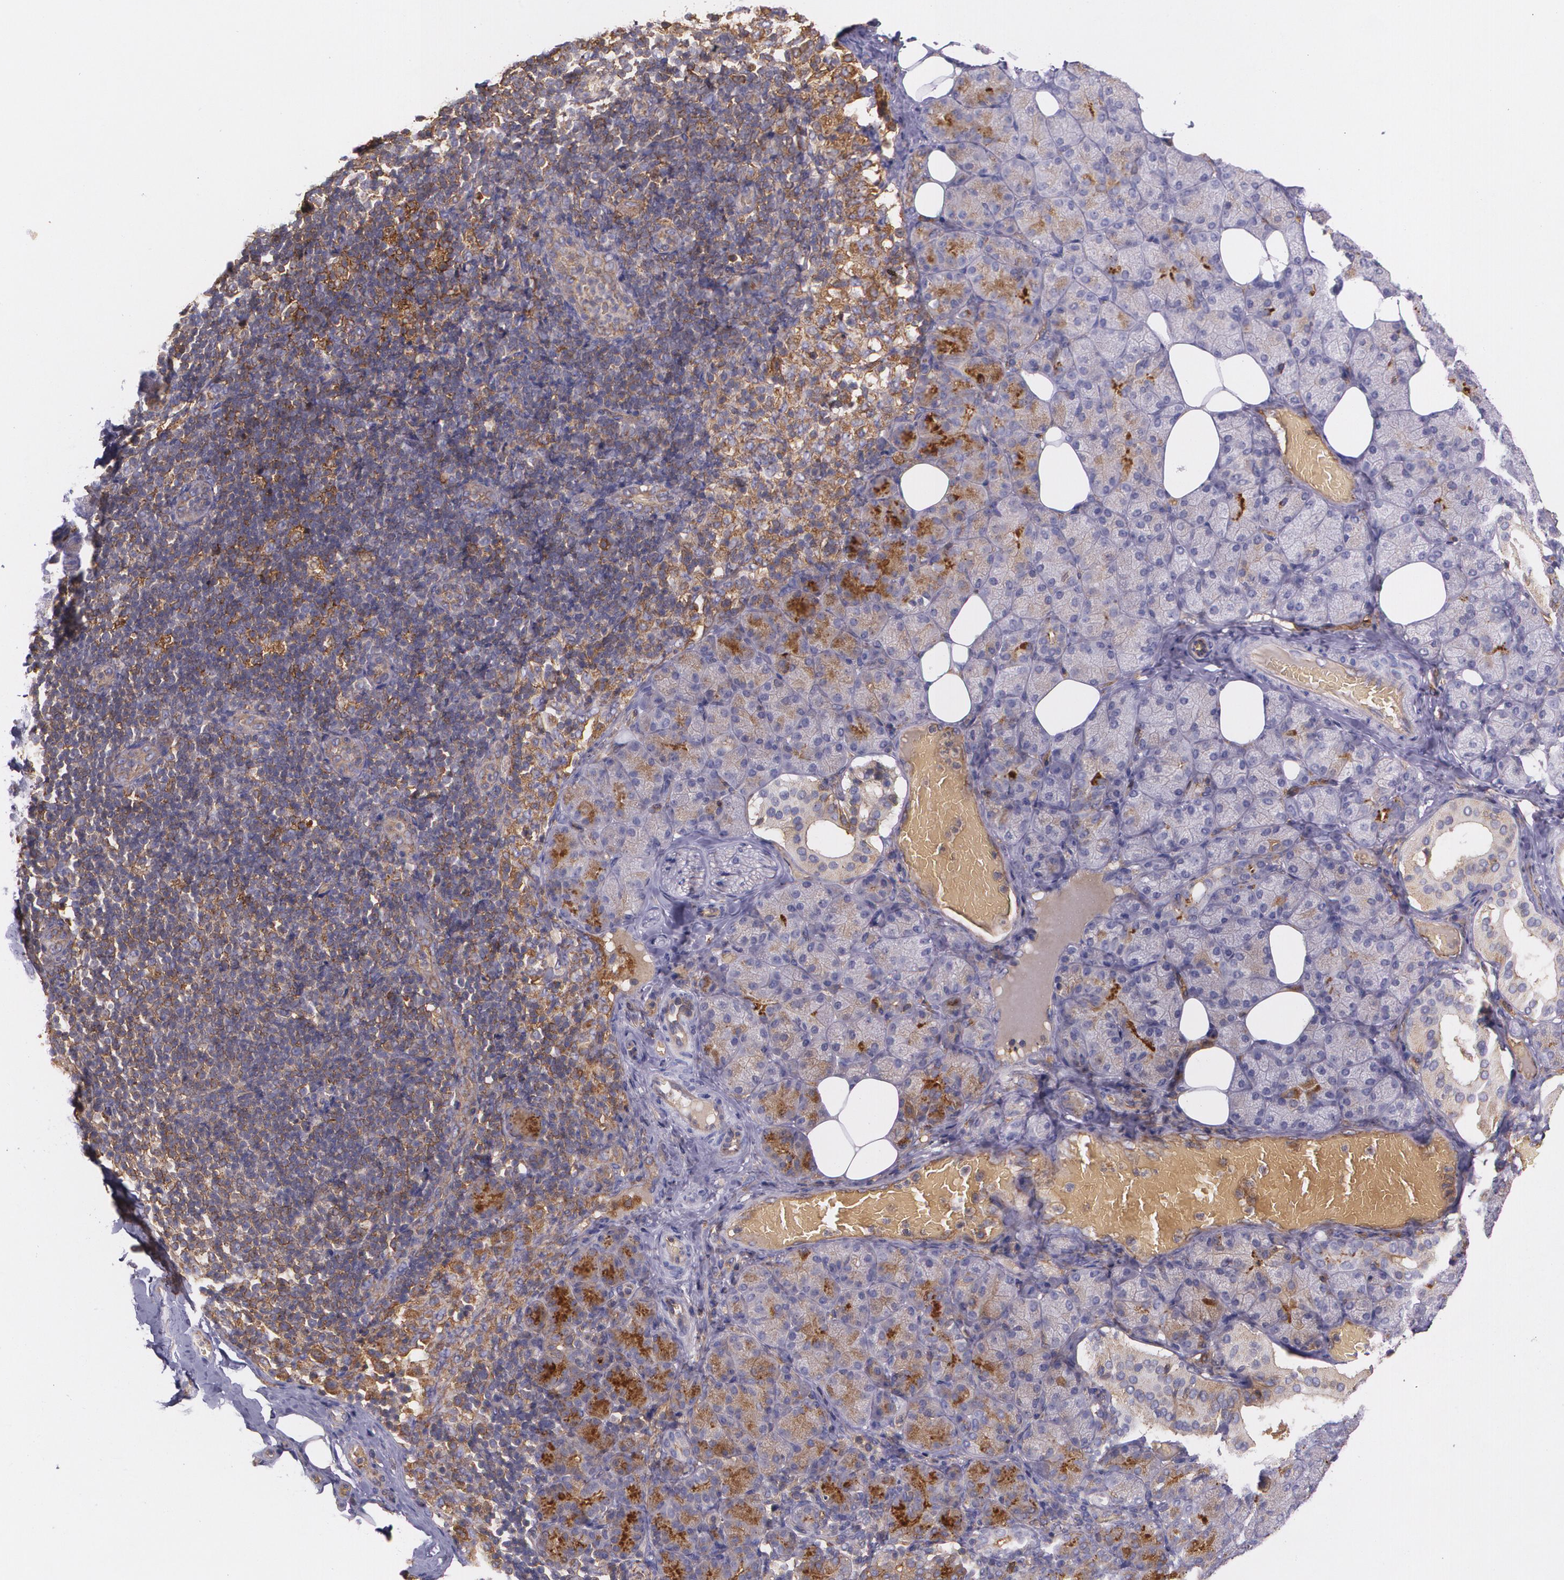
{"staining": {"intensity": "moderate", "quantity": "<25%", "location": "cytoplasmic/membranous"}, "tissue": "salivary gland", "cell_type": "Glandular cells", "image_type": "normal", "snomed": [{"axis": "morphology", "description": "Normal tissue, NOS"}, {"axis": "topography", "description": "Lymph node"}, {"axis": "topography", "description": "Salivary gland"}], "caption": "Immunohistochemical staining of benign human salivary gland displays moderate cytoplasmic/membranous protein staining in about <25% of glandular cells.", "gene": "B2M", "patient": {"sex": "male", "age": 8}}